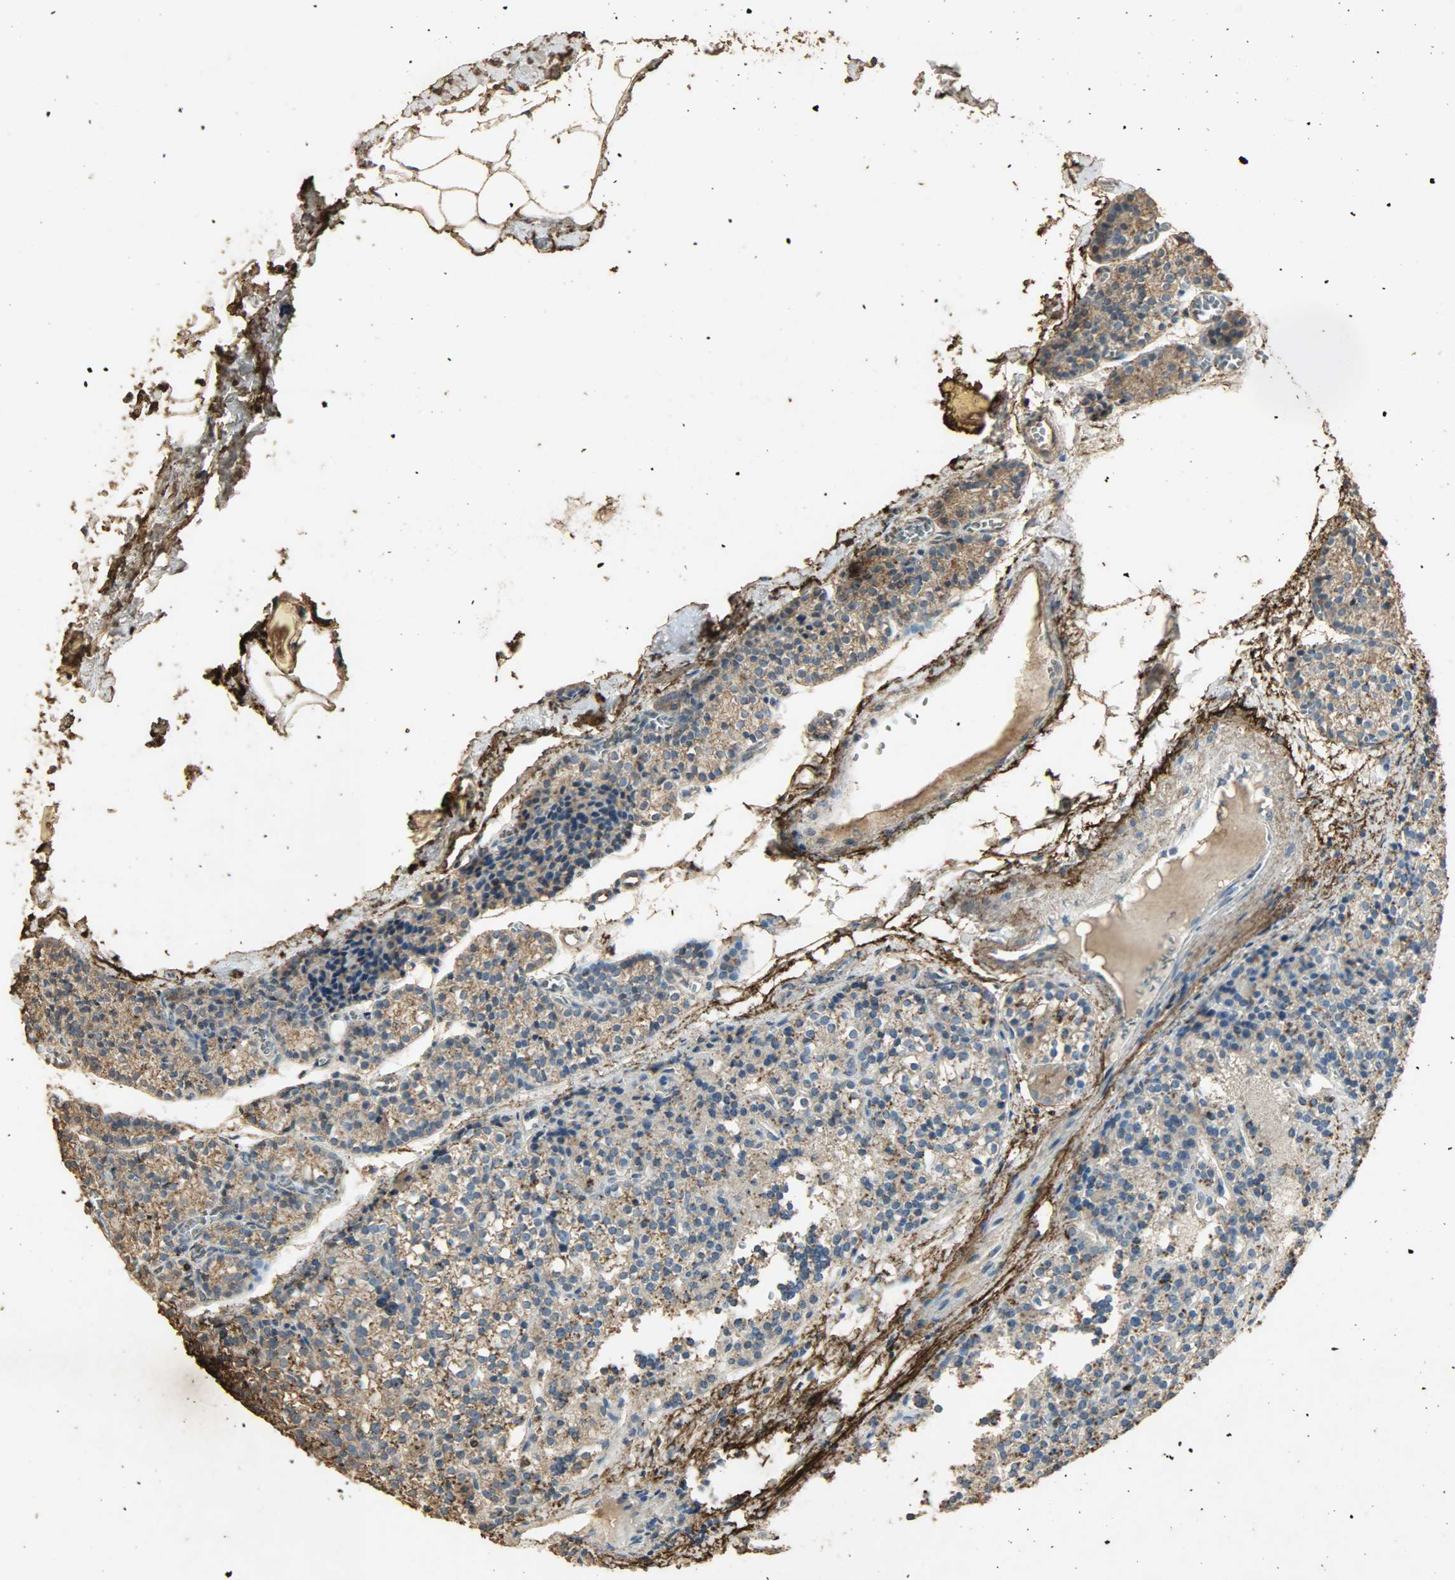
{"staining": {"intensity": "weak", "quantity": "25%-75%", "location": "cytoplasmic/membranous"}, "tissue": "parathyroid gland", "cell_type": "Glandular cells", "image_type": "normal", "snomed": [{"axis": "morphology", "description": "Normal tissue, NOS"}, {"axis": "topography", "description": "Parathyroid gland"}], "caption": "Parathyroid gland stained for a protein (brown) demonstrates weak cytoplasmic/membranous positive staining in about 25%-75% of glandular cells.", "gene": "ASB9", "patient": {"sex": "female", "age": 50}}